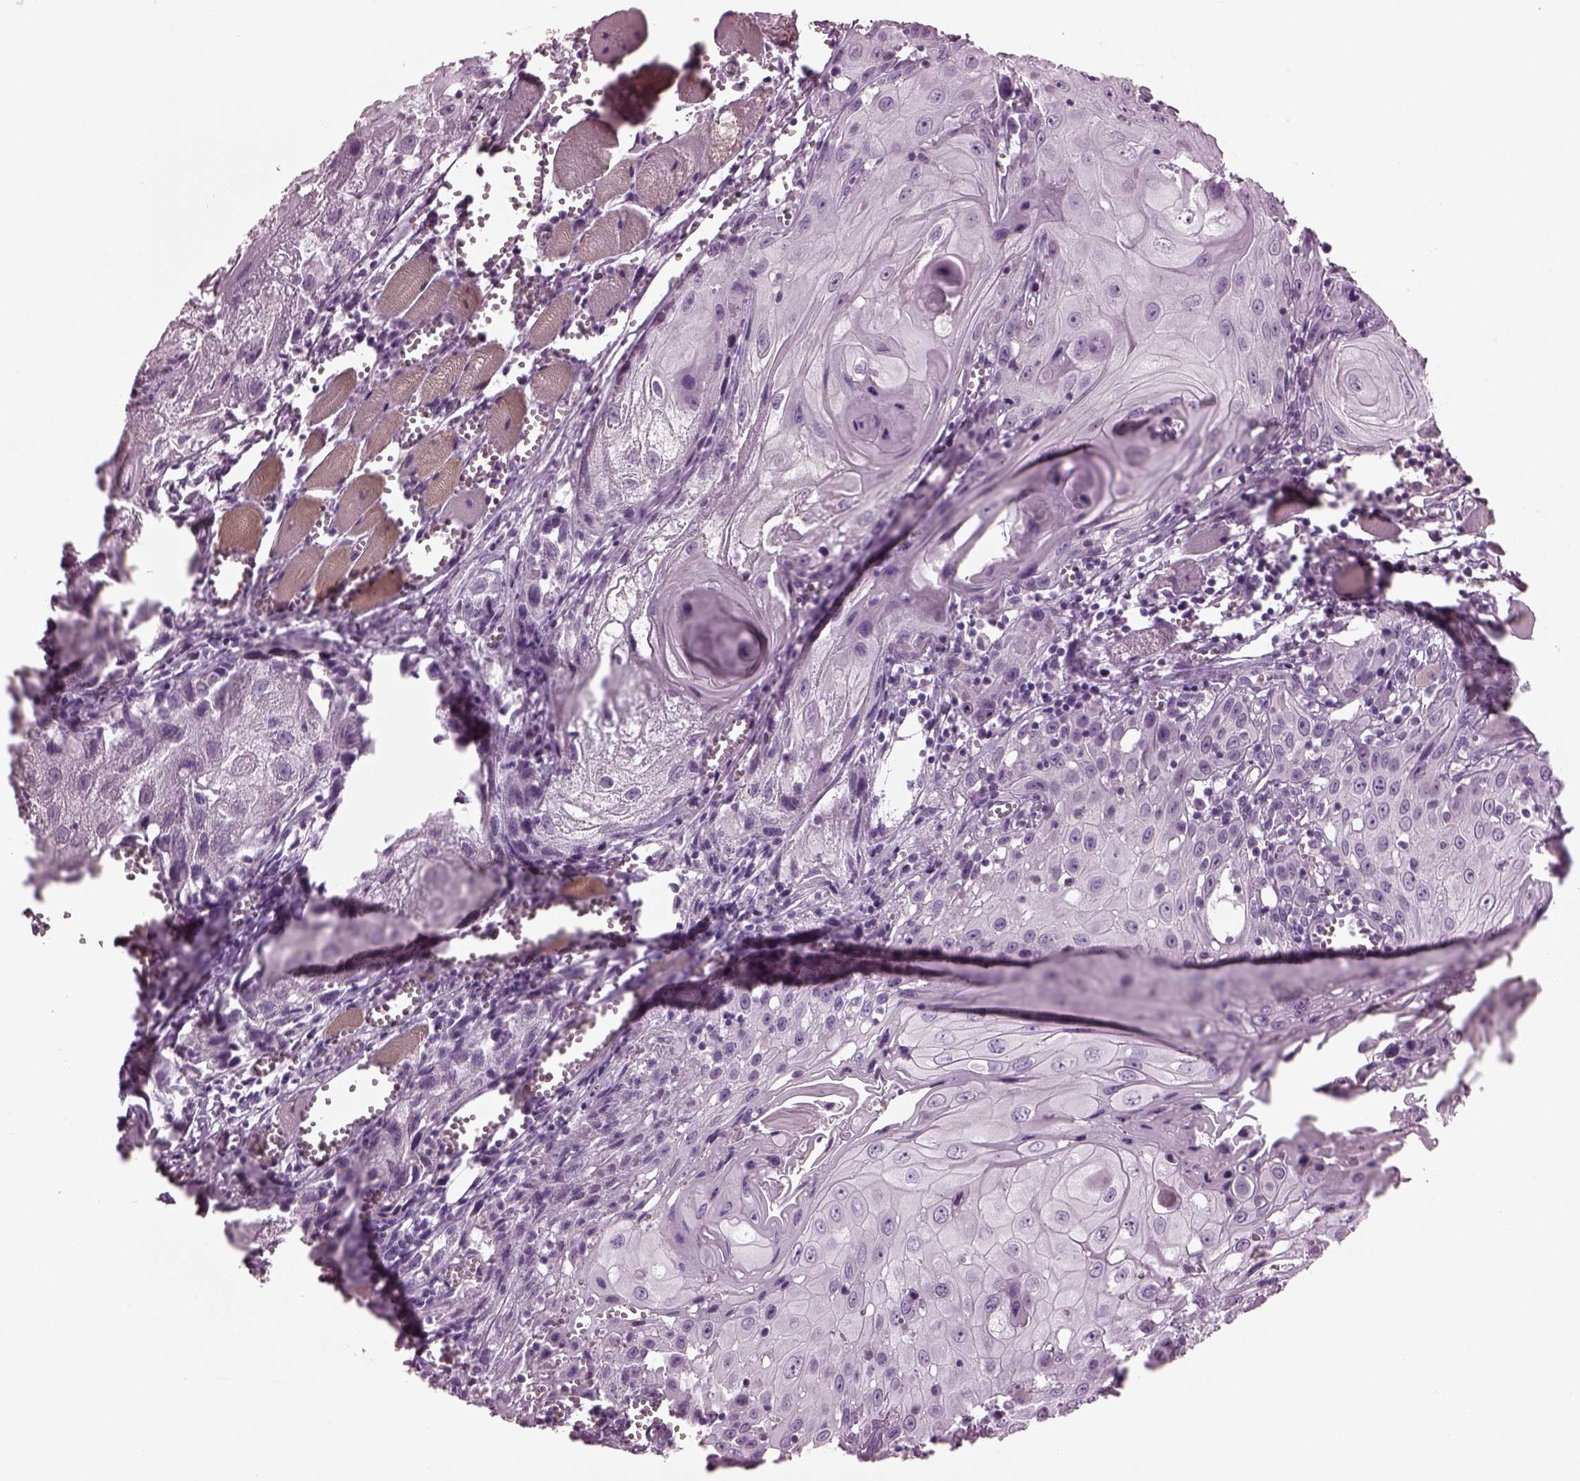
{"staining": {"intensity": "negative", "quantity": "none", "location": "none"}, "tissue": "head and neck cancer", "cell_type": "Tumor cells", "image_type": "cancer", "snomed": [{"axis": "morphology", "description": "Squamous cell carcinoma, NOS"}, {"axis": "topography", "description": "Head-Neck"}], "caption": "High power microscopy micrograph of an immunohistochemistry histopathology image of head and neck squamous cell carcinoma, revealing no significant expression in tumor cells.", "gene": "SLC6A17", "patient": {"sex": "female", "age": 80}}